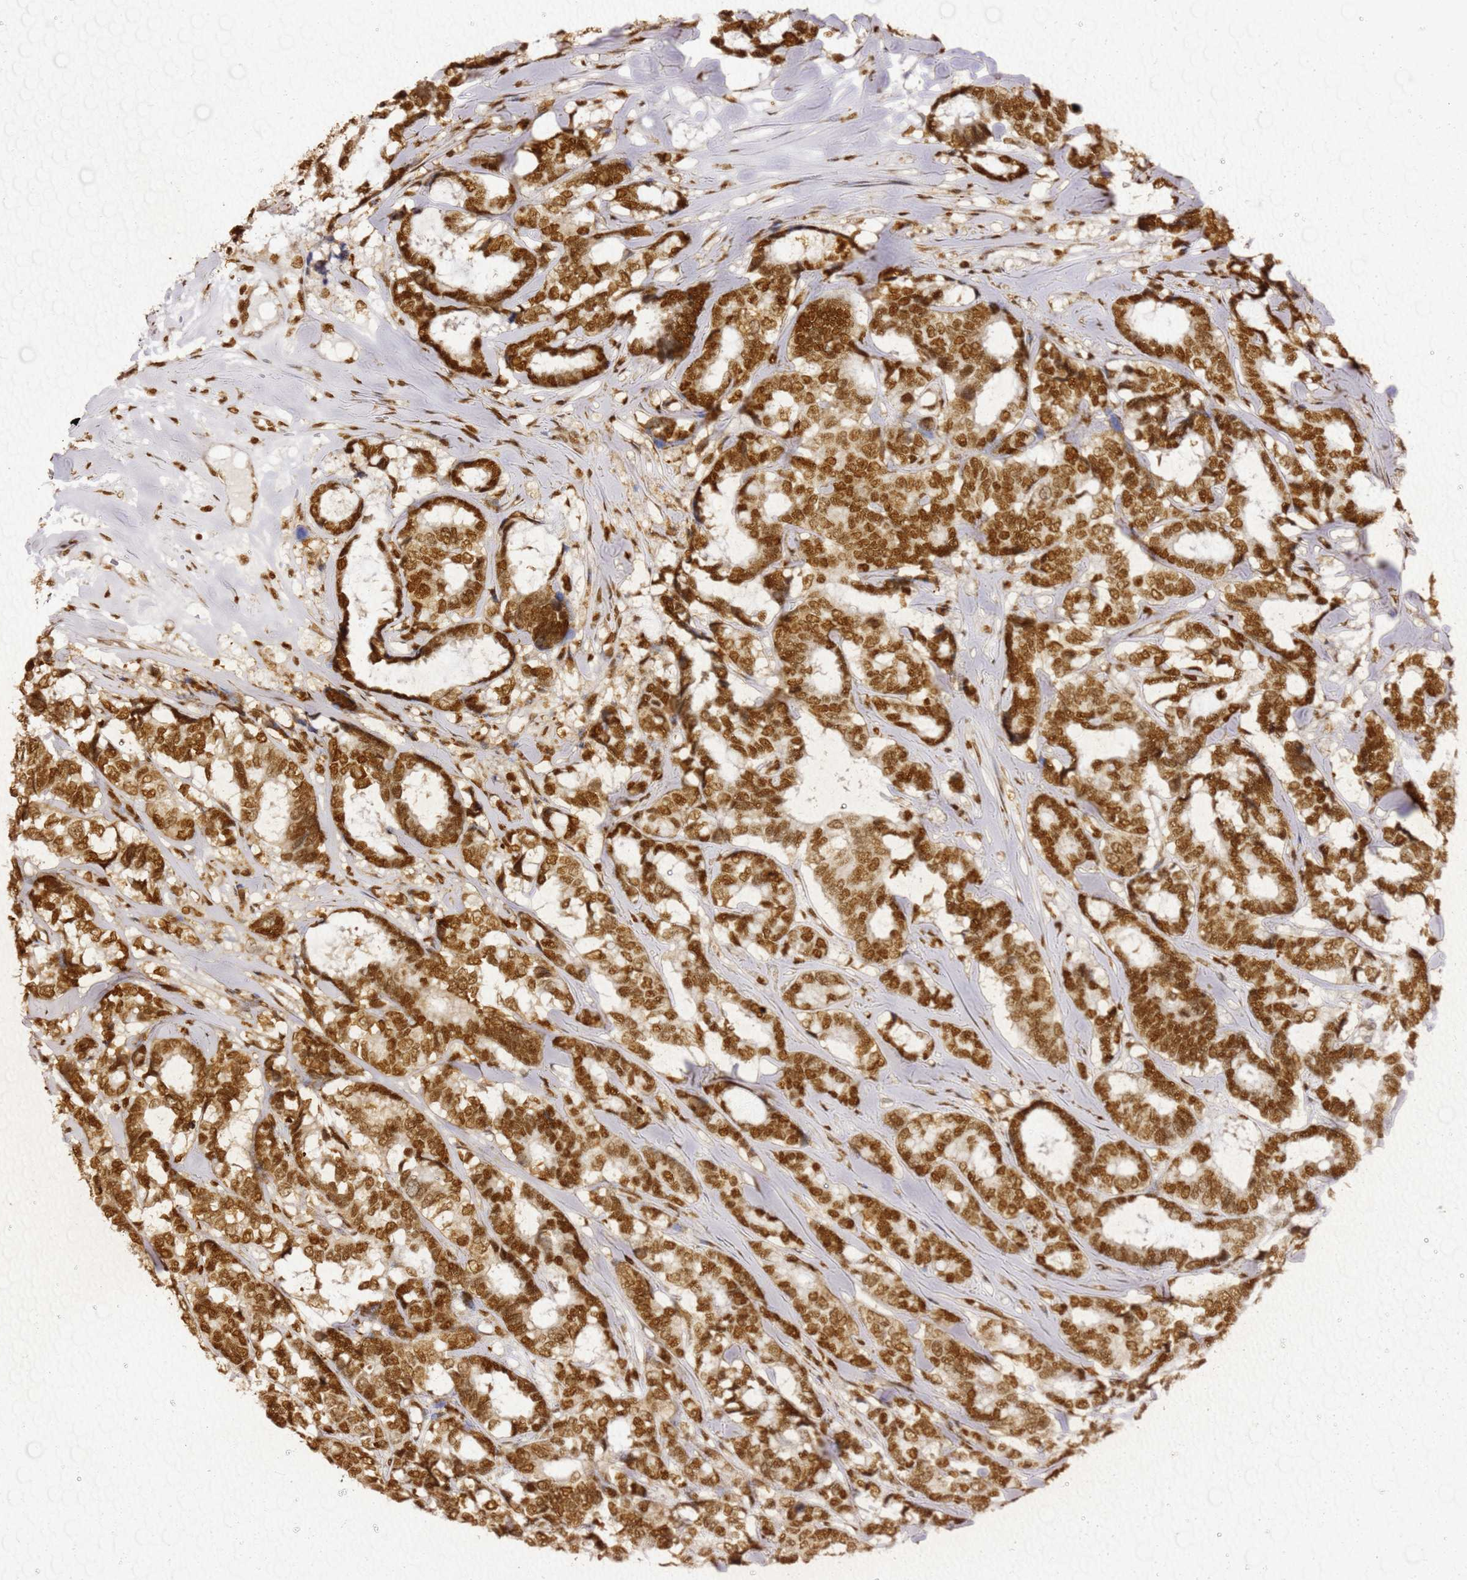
{"staining": {"intensity": "strong", "quantity": ">75%", "location": "nuclear"}, "tissue": "breast cancer", "cell_type": "Tumor cells", "image_type": "cancer", "snomed": [{"axis": "morphology", "description": "Duct carcinoma"}, {"axis": "topography", "description": "Breast"}], "caption": "This is an image of immunohistochemistry (IHC) staining of breast cancer, which shows strong expression in the nuclear of tumor cells.", "gene": "APEX1", "patient": {"sex": "female", "age": 87}}